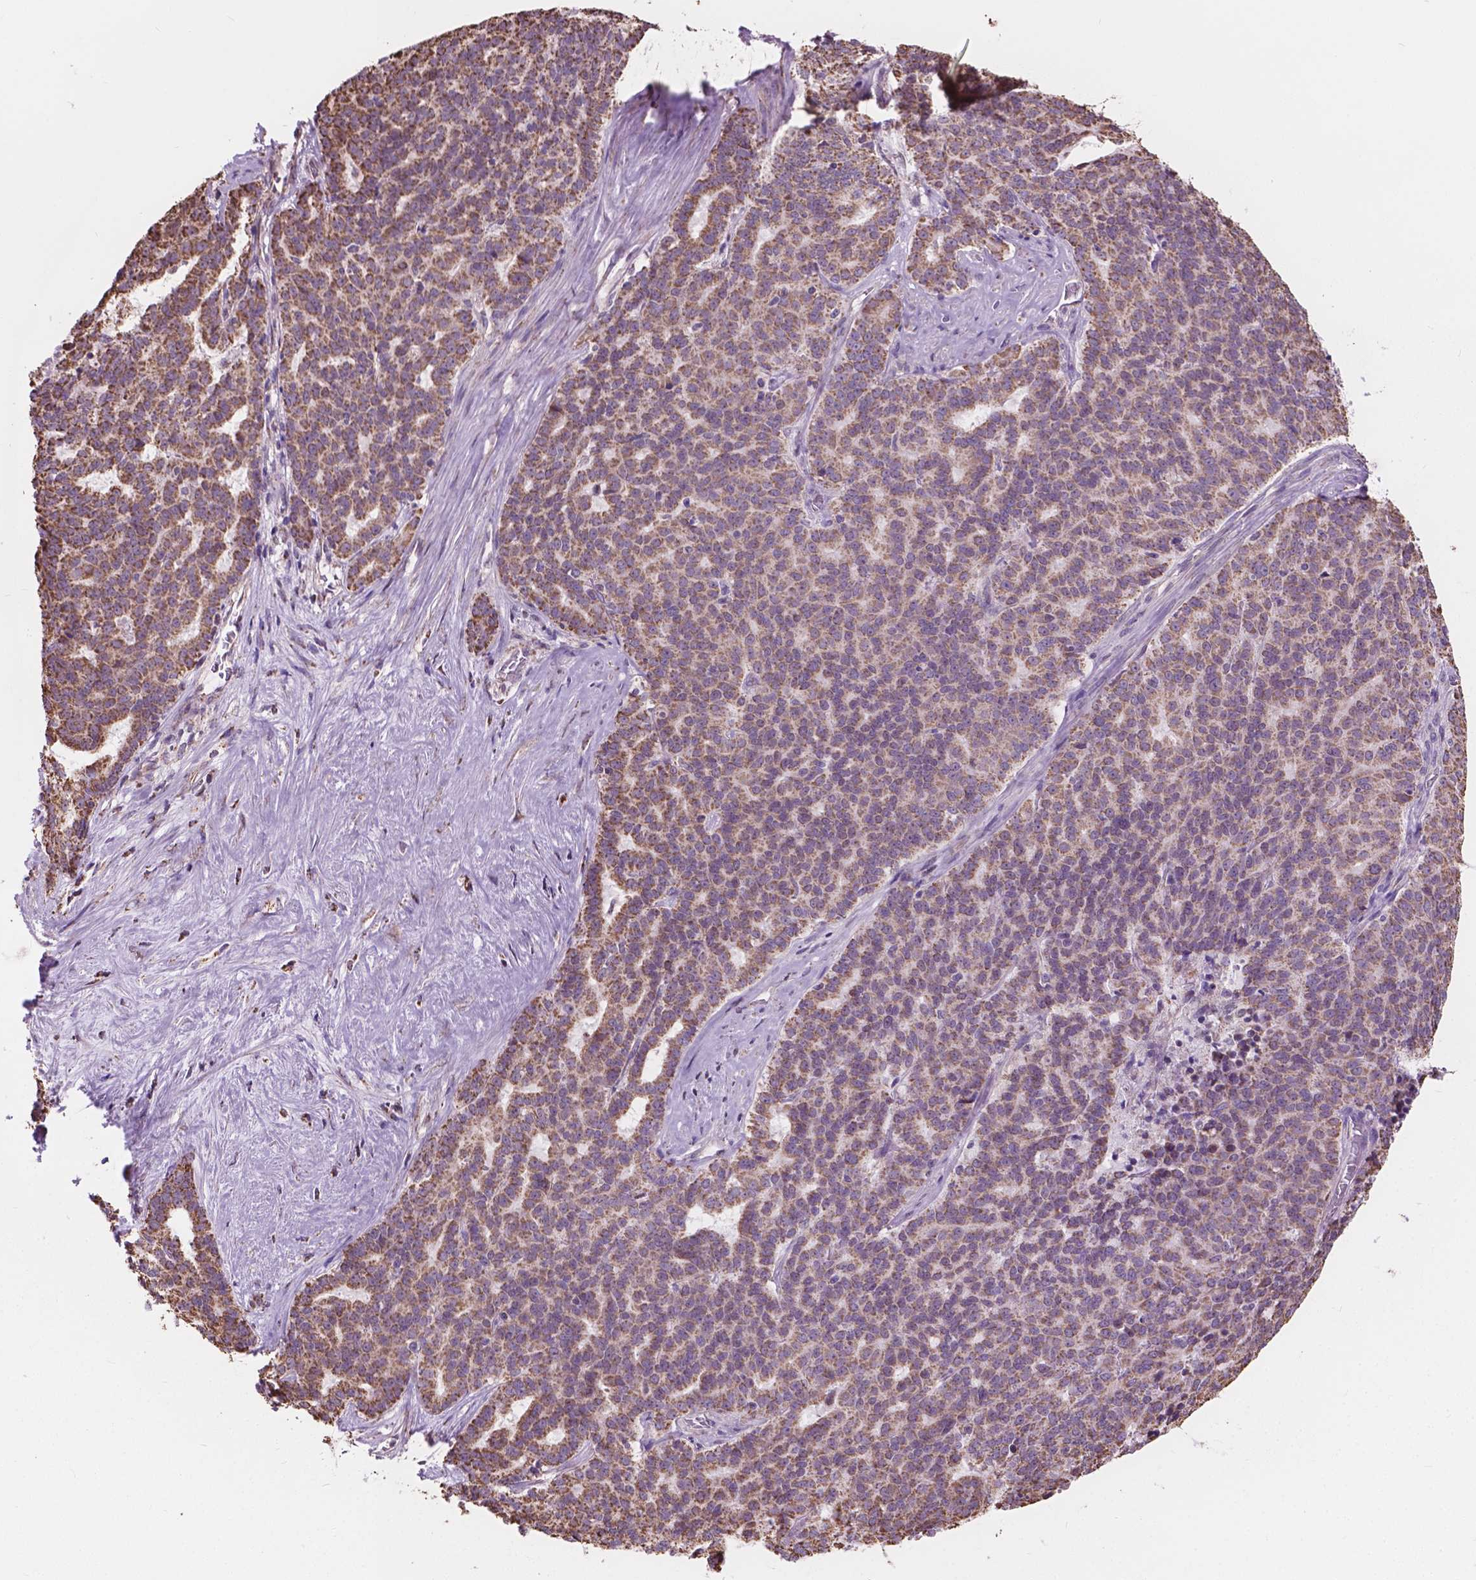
{"staining": {"intensity": "moderate", "quantity": ">75%", "location": "cytoplasmic/membranous"}, "tissue": "liver cancer", "cell_type": "Tumor cells", "image_type": "cancer", "snomed": [{"axis": "morphology", "description": "Cholangiocarcinoma"}, {"axis": "topography", "description": "Liver"}], "caption": "Human liver cancer stained for a protein (brown) demonstrates moderate cytoplasmic/membranous positive expression in about >75% of tumor cells.", "gene": "SCOC", "patient": {"sex": "female", "age": 47}}